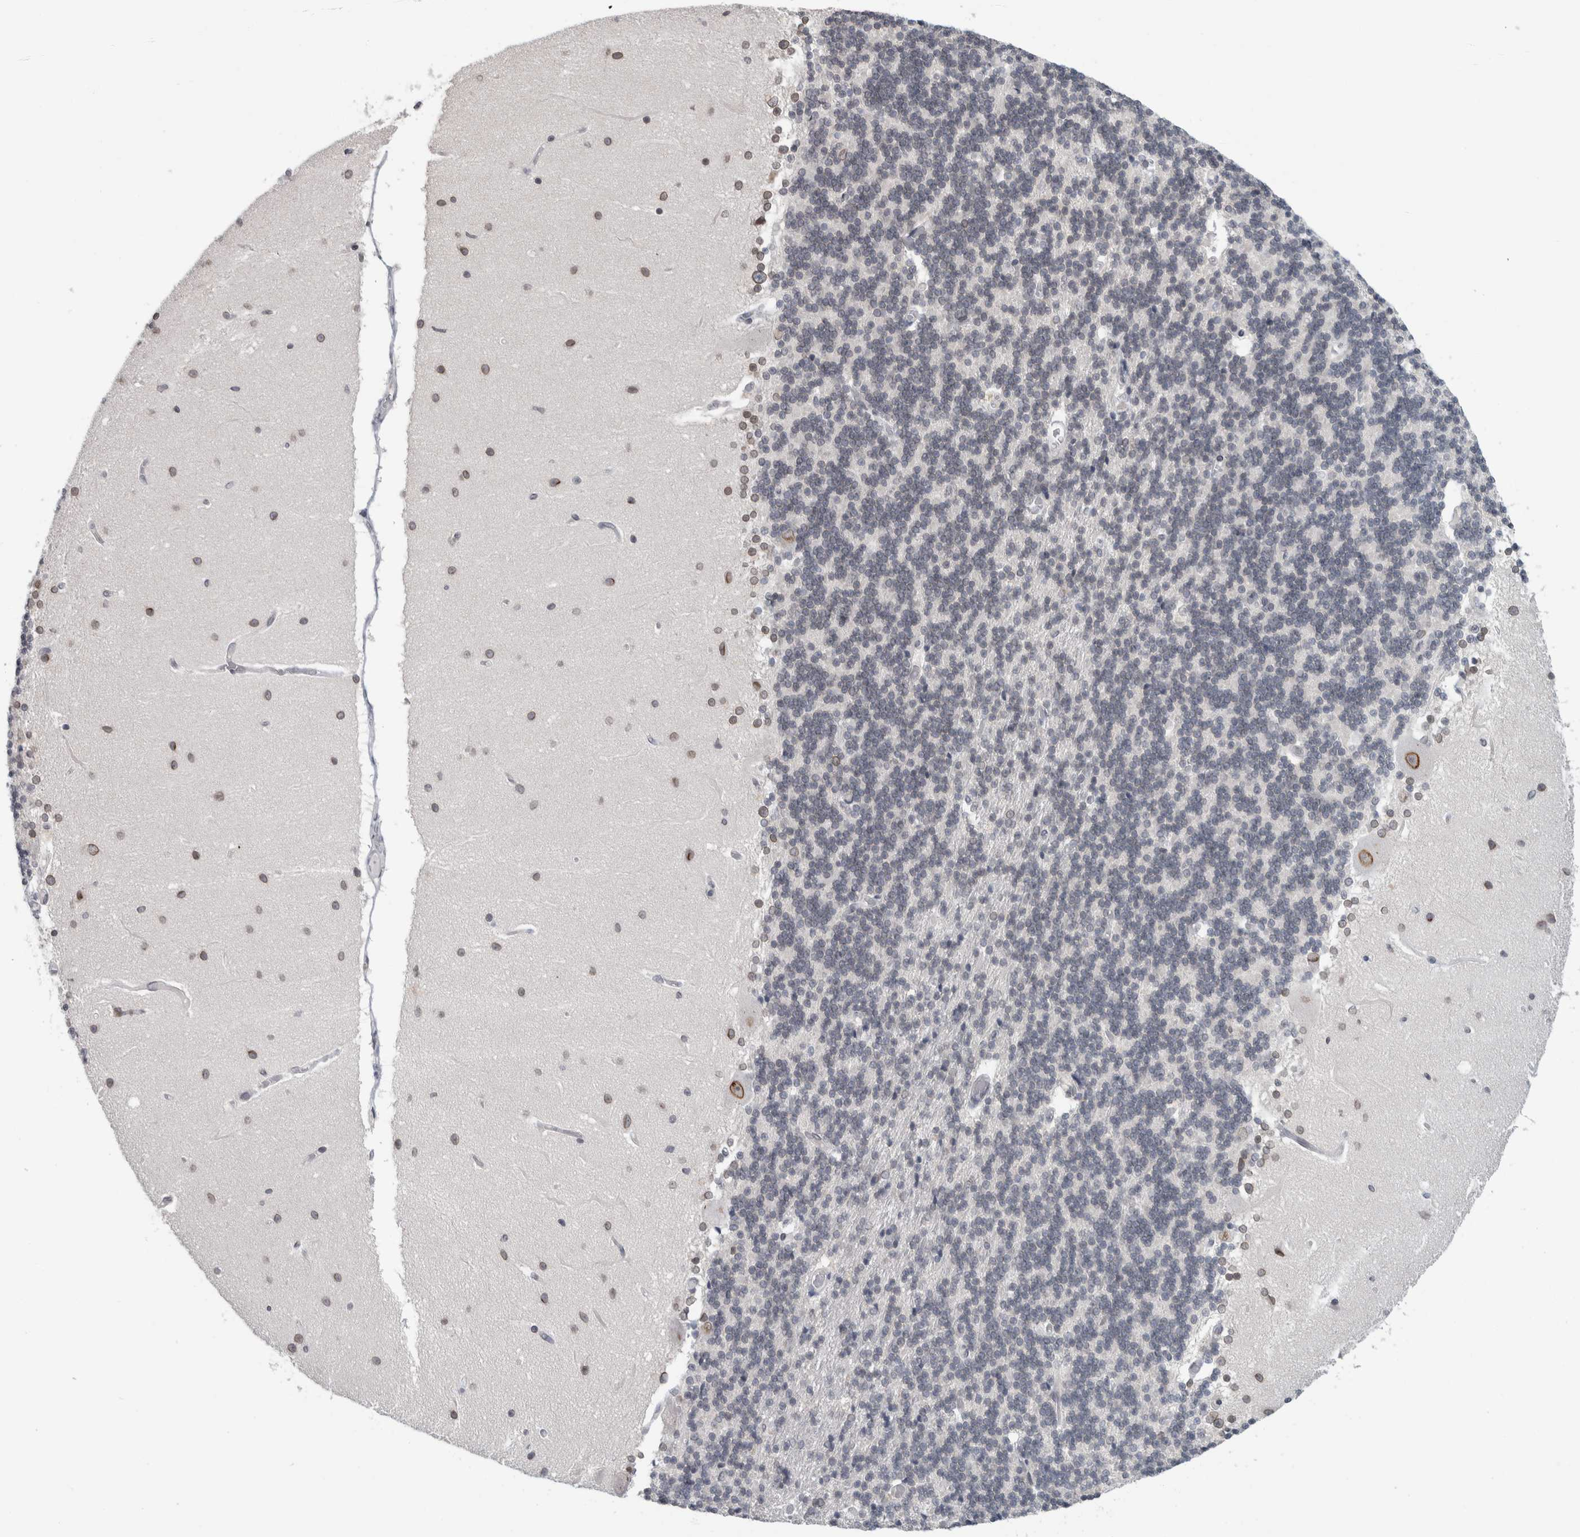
{"staining": {"intensity": "negative", "quantity": "none", "location": "none"}, "tissue": "cerebellum", "cell_type": "Cells in granular layer", "image_type": "normal", "snomed": [{"axis": "morphology", "description": "Normal tissue, NOS"}, {"axis": "topography", "description": "Cerebellum"}], "caption": "Cells in granular layer are negative for brown protein staining in unremarkable cerebellum. (Brightfield microscopy of DAB (3,3'-diaminobenzidine) IHC at high magnification).", "gene": "ZNF770", "patient": {"sex": "female", "age": 54}}